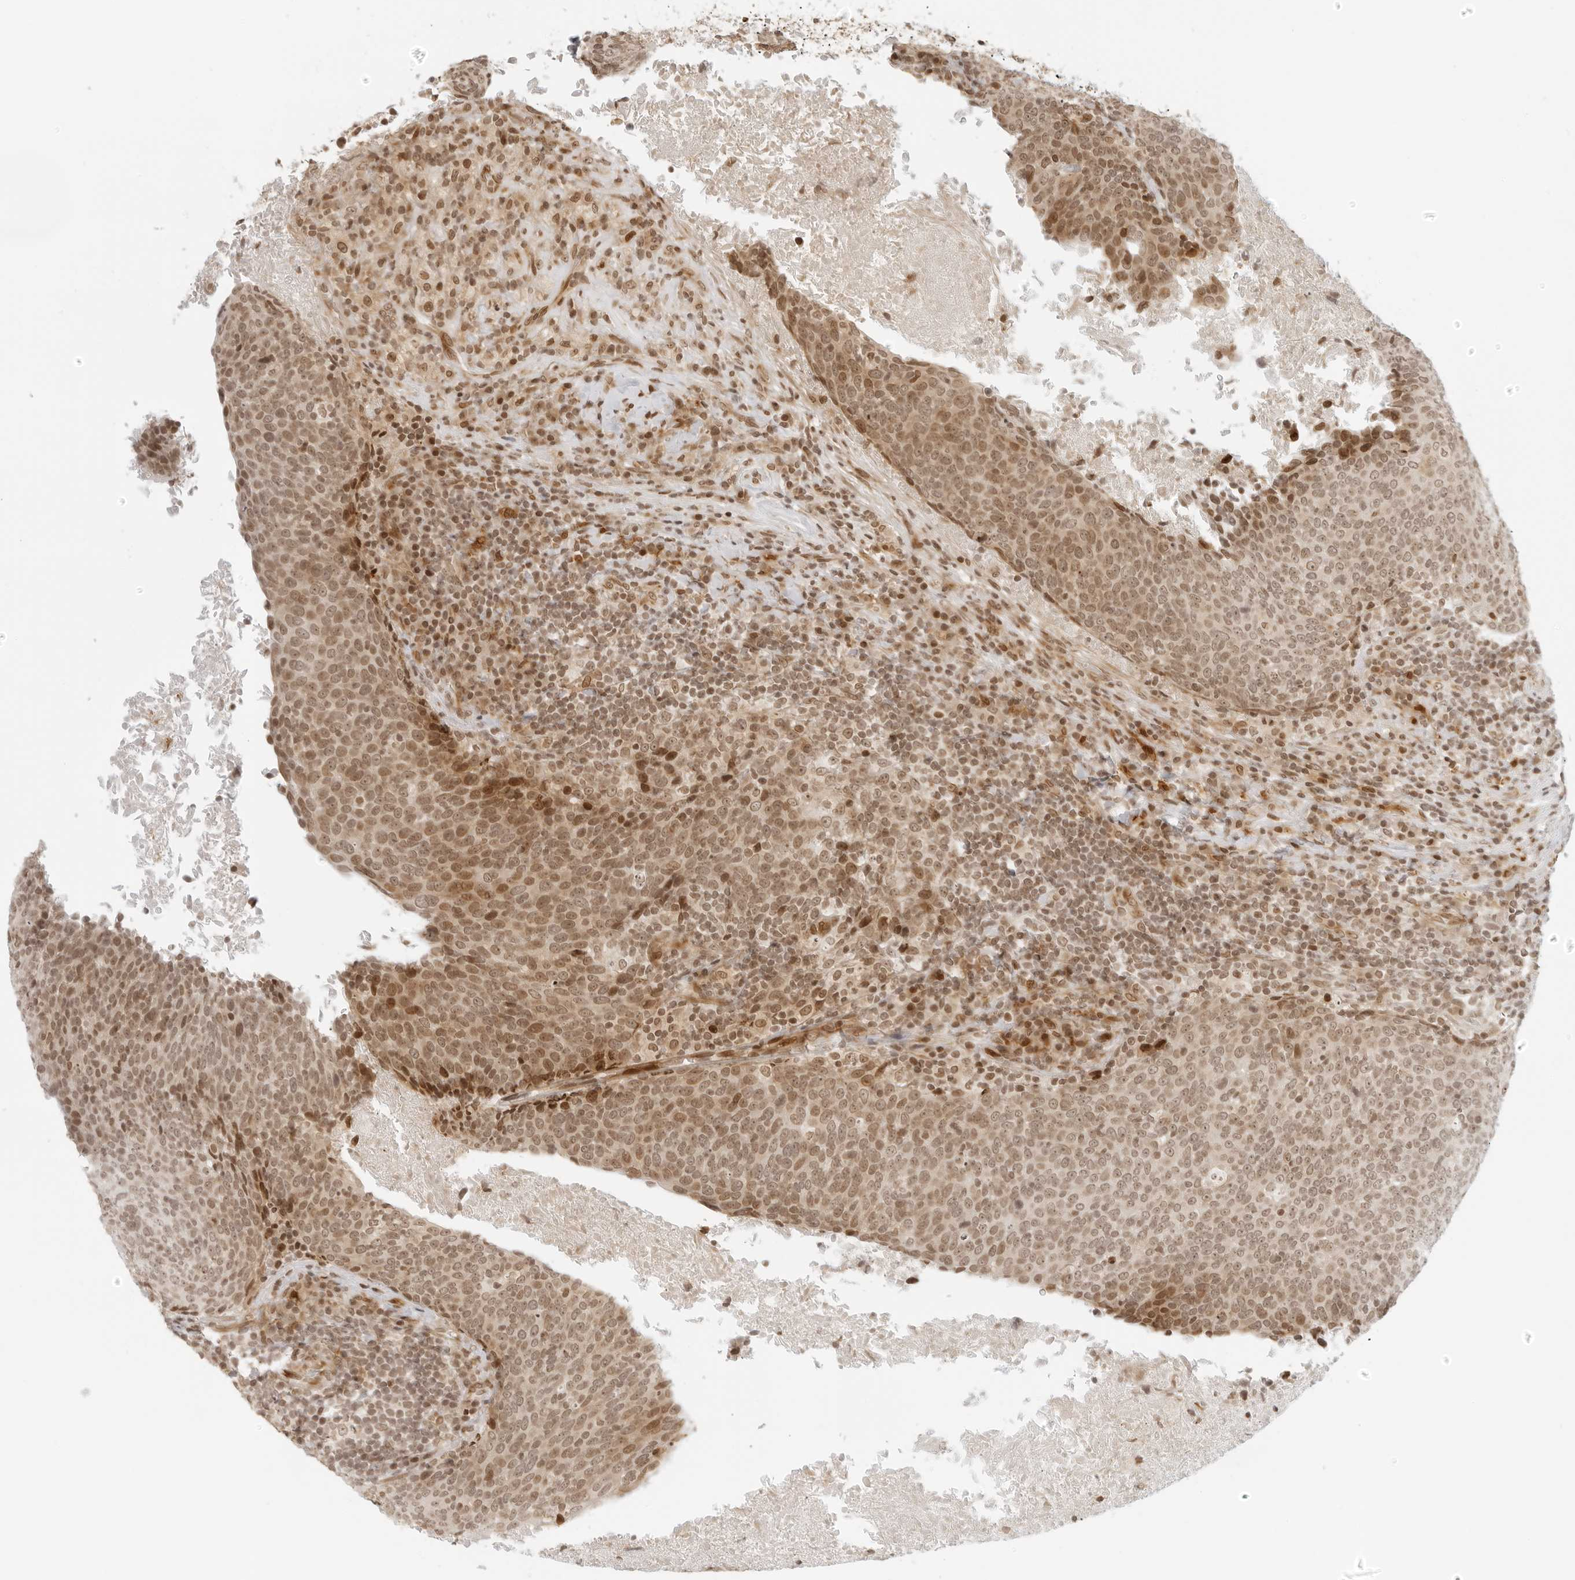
{"staining": {"intensity": "moderate", "quantity": ">75%", "location": "nuclear"}, "tissue": "head and neck cancer", "cell_type": "Tumor cells", "image_type": "cancer", "snomed": [{"axis": "morphology", "description": "Squamous cell carcinoma, NOS"}, {"axis": "morphology", "description": "Squamous cell carcinoma, metastatic, NOS"}, {"axis": "topography", "description": "Lymph node"}, {"axis": "topography", "description": "Head-Neck"}], "caption": "An IHC image of tumor tissue is shown. Protein staining in brown shows moderate nuclear positivity in head and neck cancer (metastatic squamous cell carcinoma) within tumor cells.", "gene": "ZNF407", "patient": {"sex": "male", "age": 62}}